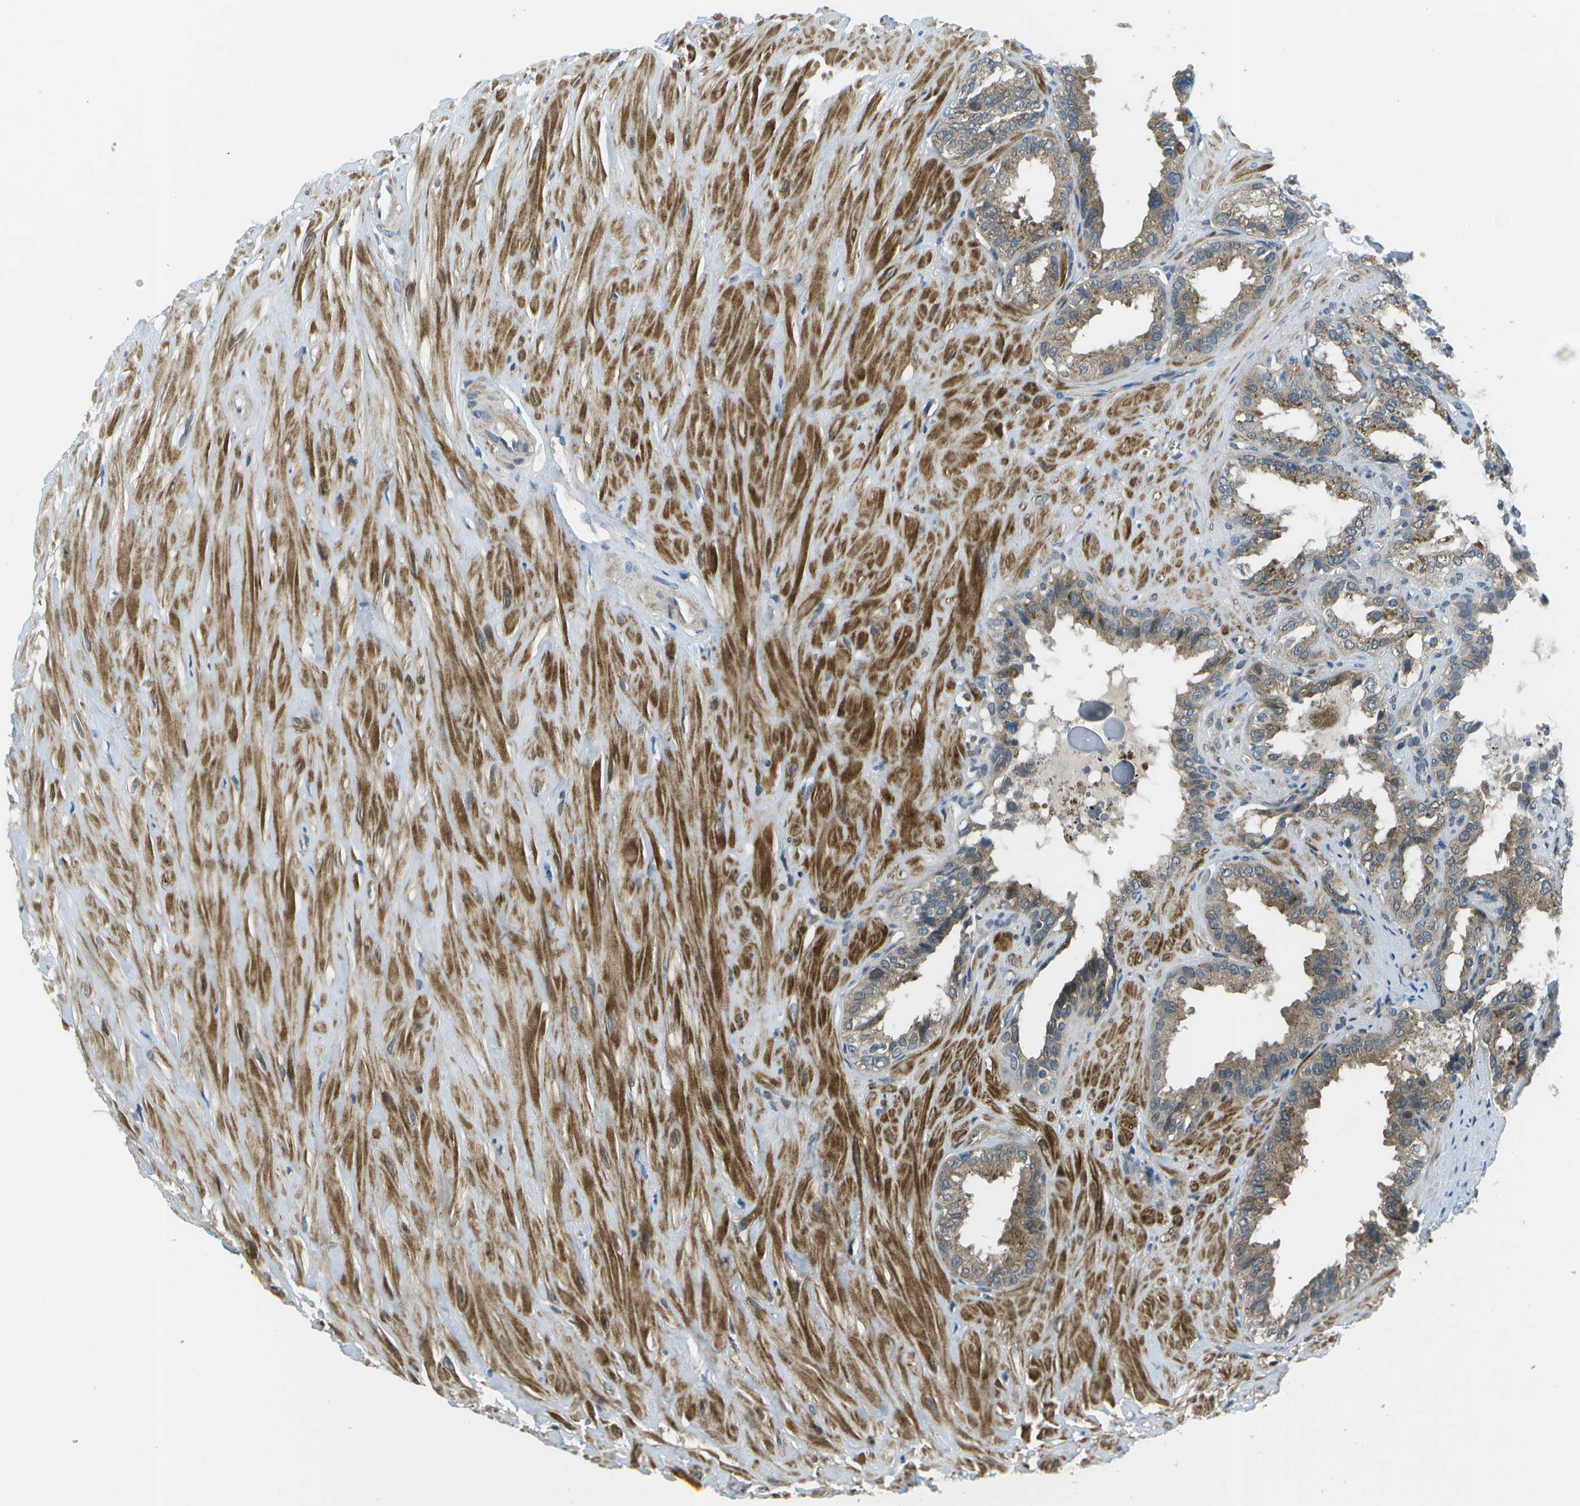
{"staining": {"intensity": "moderate", "quantity": ">75%", "location": "cytoplasmic/membranous"}, "tissue": "seminal vesicle", "cell_type": "Glandular cells", "image_type": "normal", "snomed": [{"axis": "morphology", "description": "Normal tissue, NOS"}, {"axis": "topography", "description": "Seminal veicle"}], "caption": "Seminal vesicle stained for a protein displays moderate cytoplasmic/membranous positivity in glandular cells. Nuclei are stained in blue.", "gene": "ENPP5", "patient": {"sex": "male", "age": 64}}